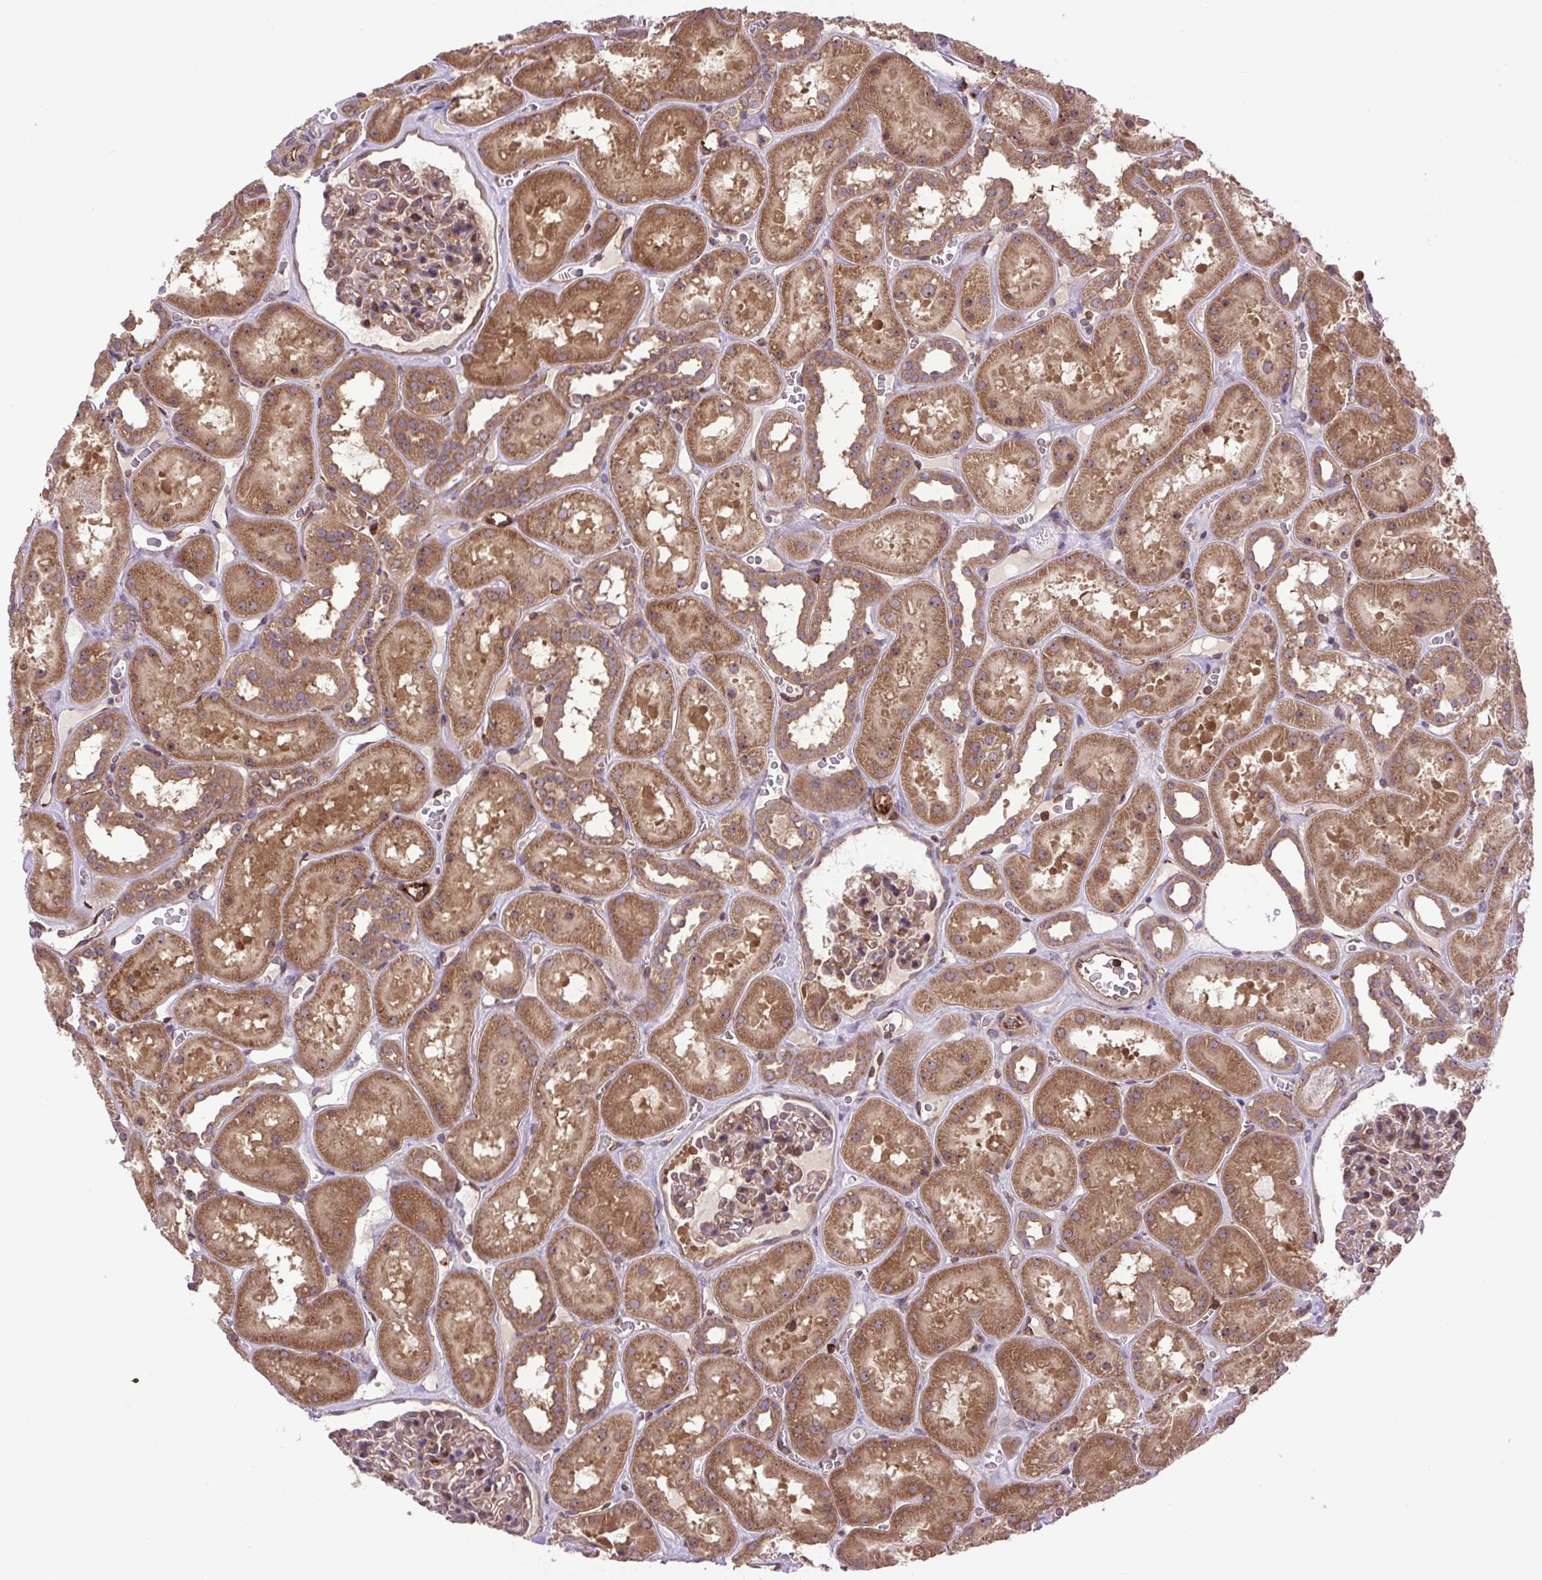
{"staining": {"intensity": "moderate", "quantity": "25%-75%", "location": "cytoplasmic/membranous"}, "tissue": "kidney", "cell_type": "Cells in glomeruli", "image_type": "normal", "snomed": [{"axis": "morphology", "description": "Normal tissue, NOS"}, {"axis": "topography", "description": "Kidney"}], "caption": "Cells in glomeruli display moderate cytoplasmic/membranous expression in approximately 25%-75% of cells in unremarkable kidney.", "gene": "PLCG1", "patient": {"sex": "female", "age": 41}}